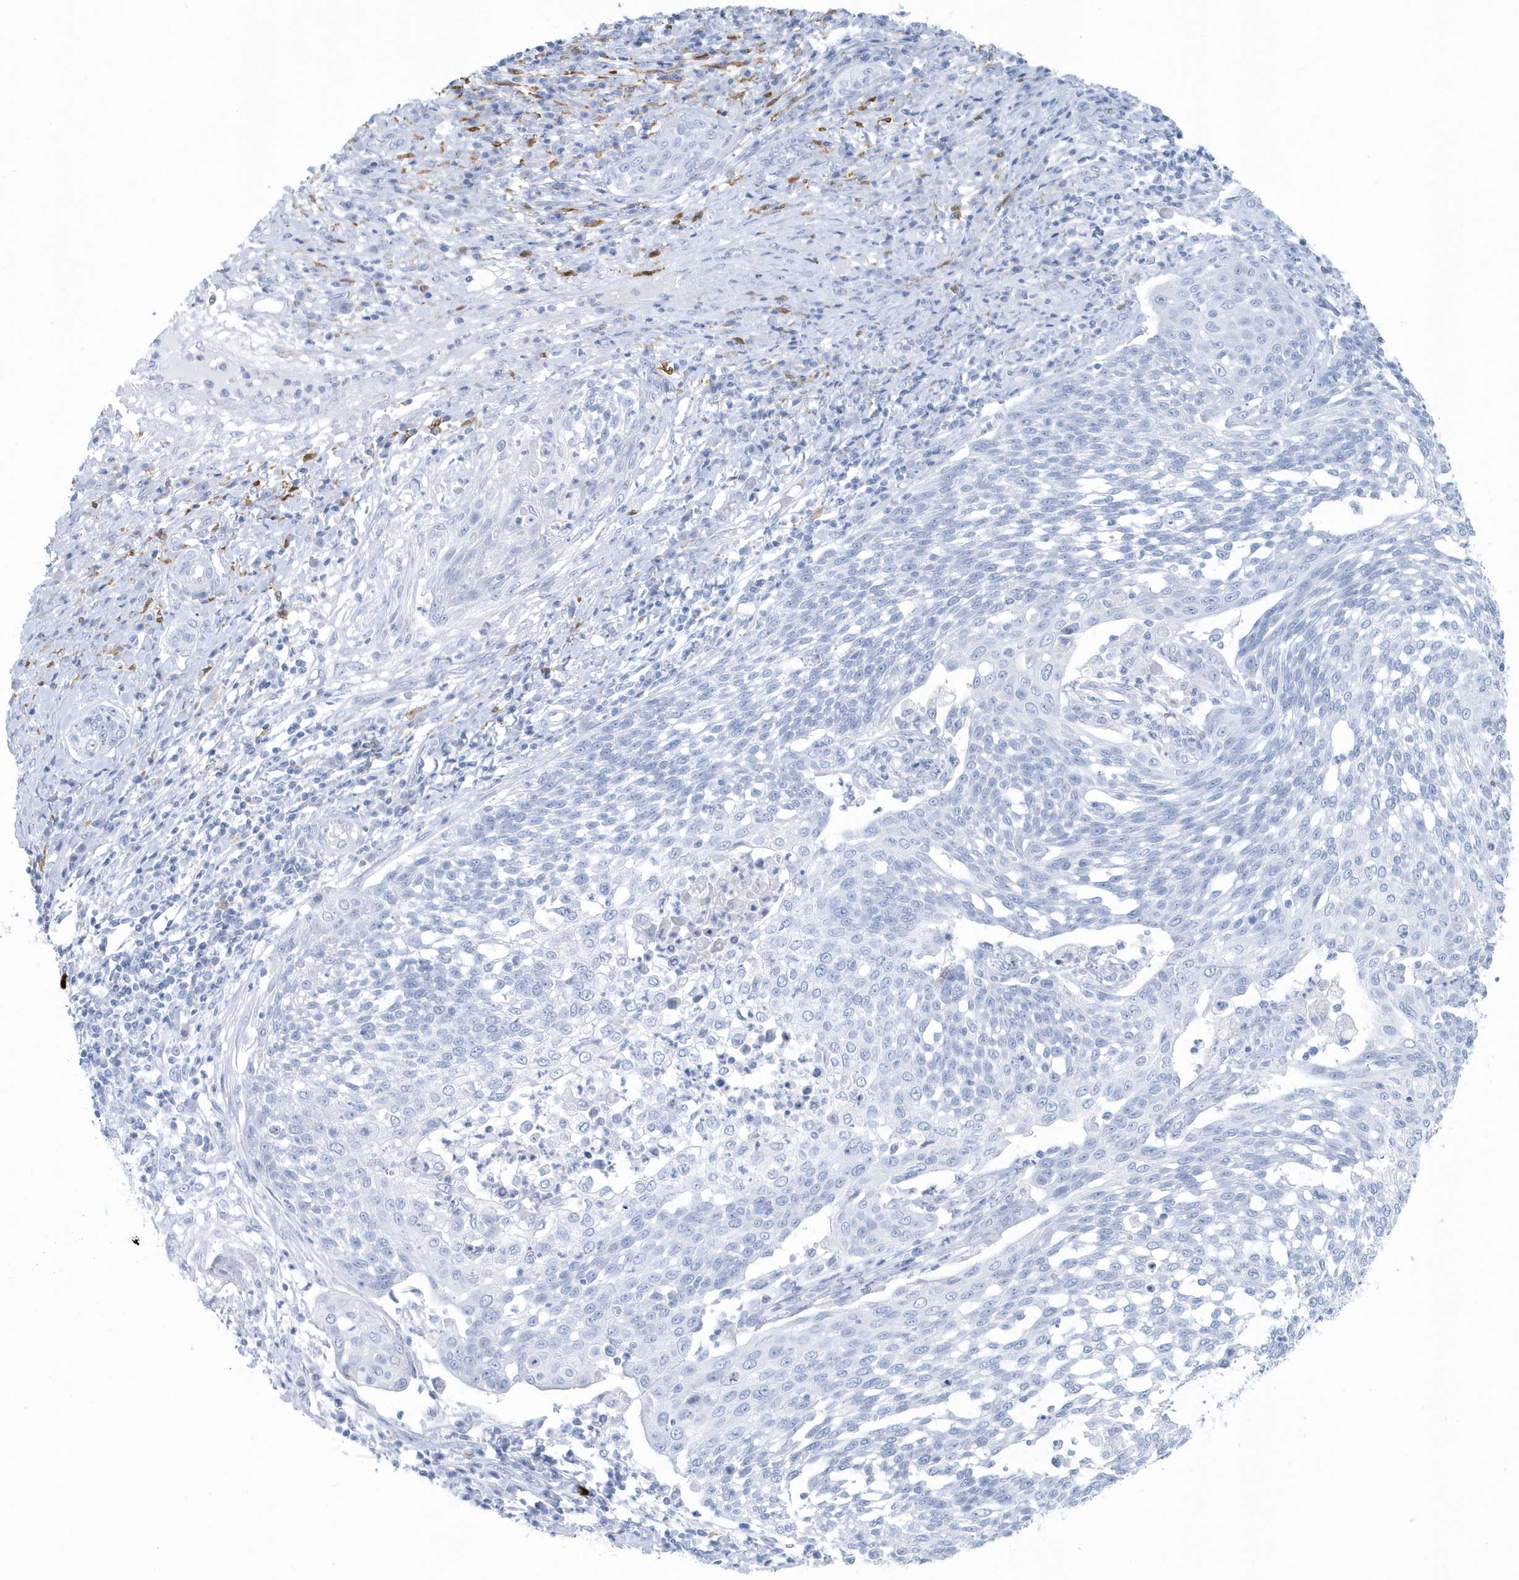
{"staining": {"intensity": "negative", "quantity": "none", "location": "none"}, "tissue": "cervical cancer", "cell_type": "Tumor cells", "image_type": "cancer", "snomed": [{"axis": "morphology", "description": "Squamous cell carcinoma, NOS"}, {"axis": "topography", "description": "Cervix"}], "caption": "Immunohistochemical staining of human squamous cell carcinoma (cervical) shows no significant expression in tumor cells. (Brightfield microscopy of DAB immunohistochemistry at high magnification).", "gene": "FAM98A", "patient": {"sex": "female", "age": 34}}